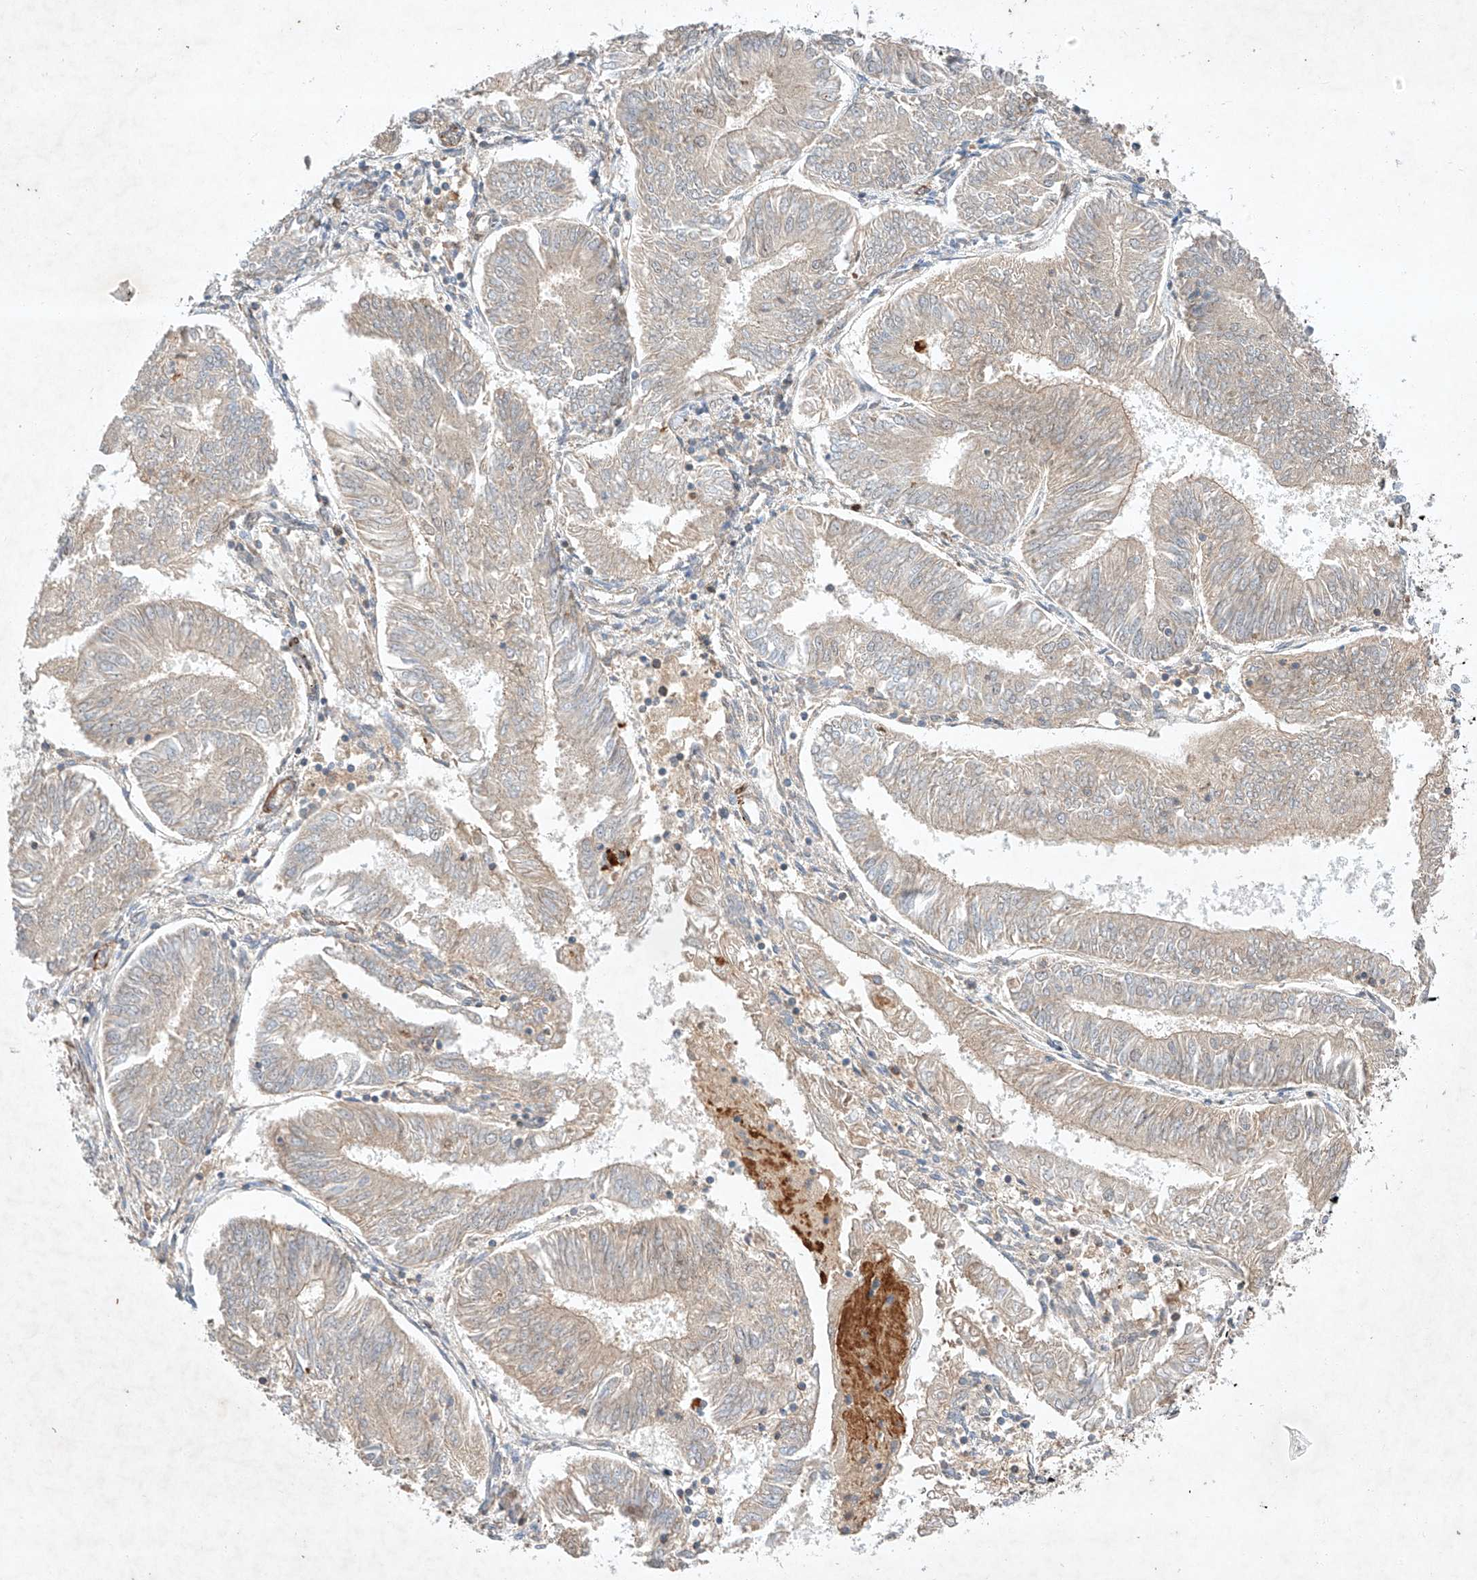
{"staining": {"intensity": "weak", "quantity": "<25%", "location": "cytoplasmic/membranous"}, "tissue": "endometrial cancer", "cell_type": "Tumor cells", "image_type": "cancer", "snomed": [{"axis": "morphology", "description": "Adenocarcinoma, NOS"}, {"axis": "topography", "description": "Endometrium"}], "caption": "Photomicrograph shows no significant protein expression in tumor cells of adenocarcinoma (endometrial).", "gene": "ARHGAP33", "patient": {"sex": "female", "age": 58}}